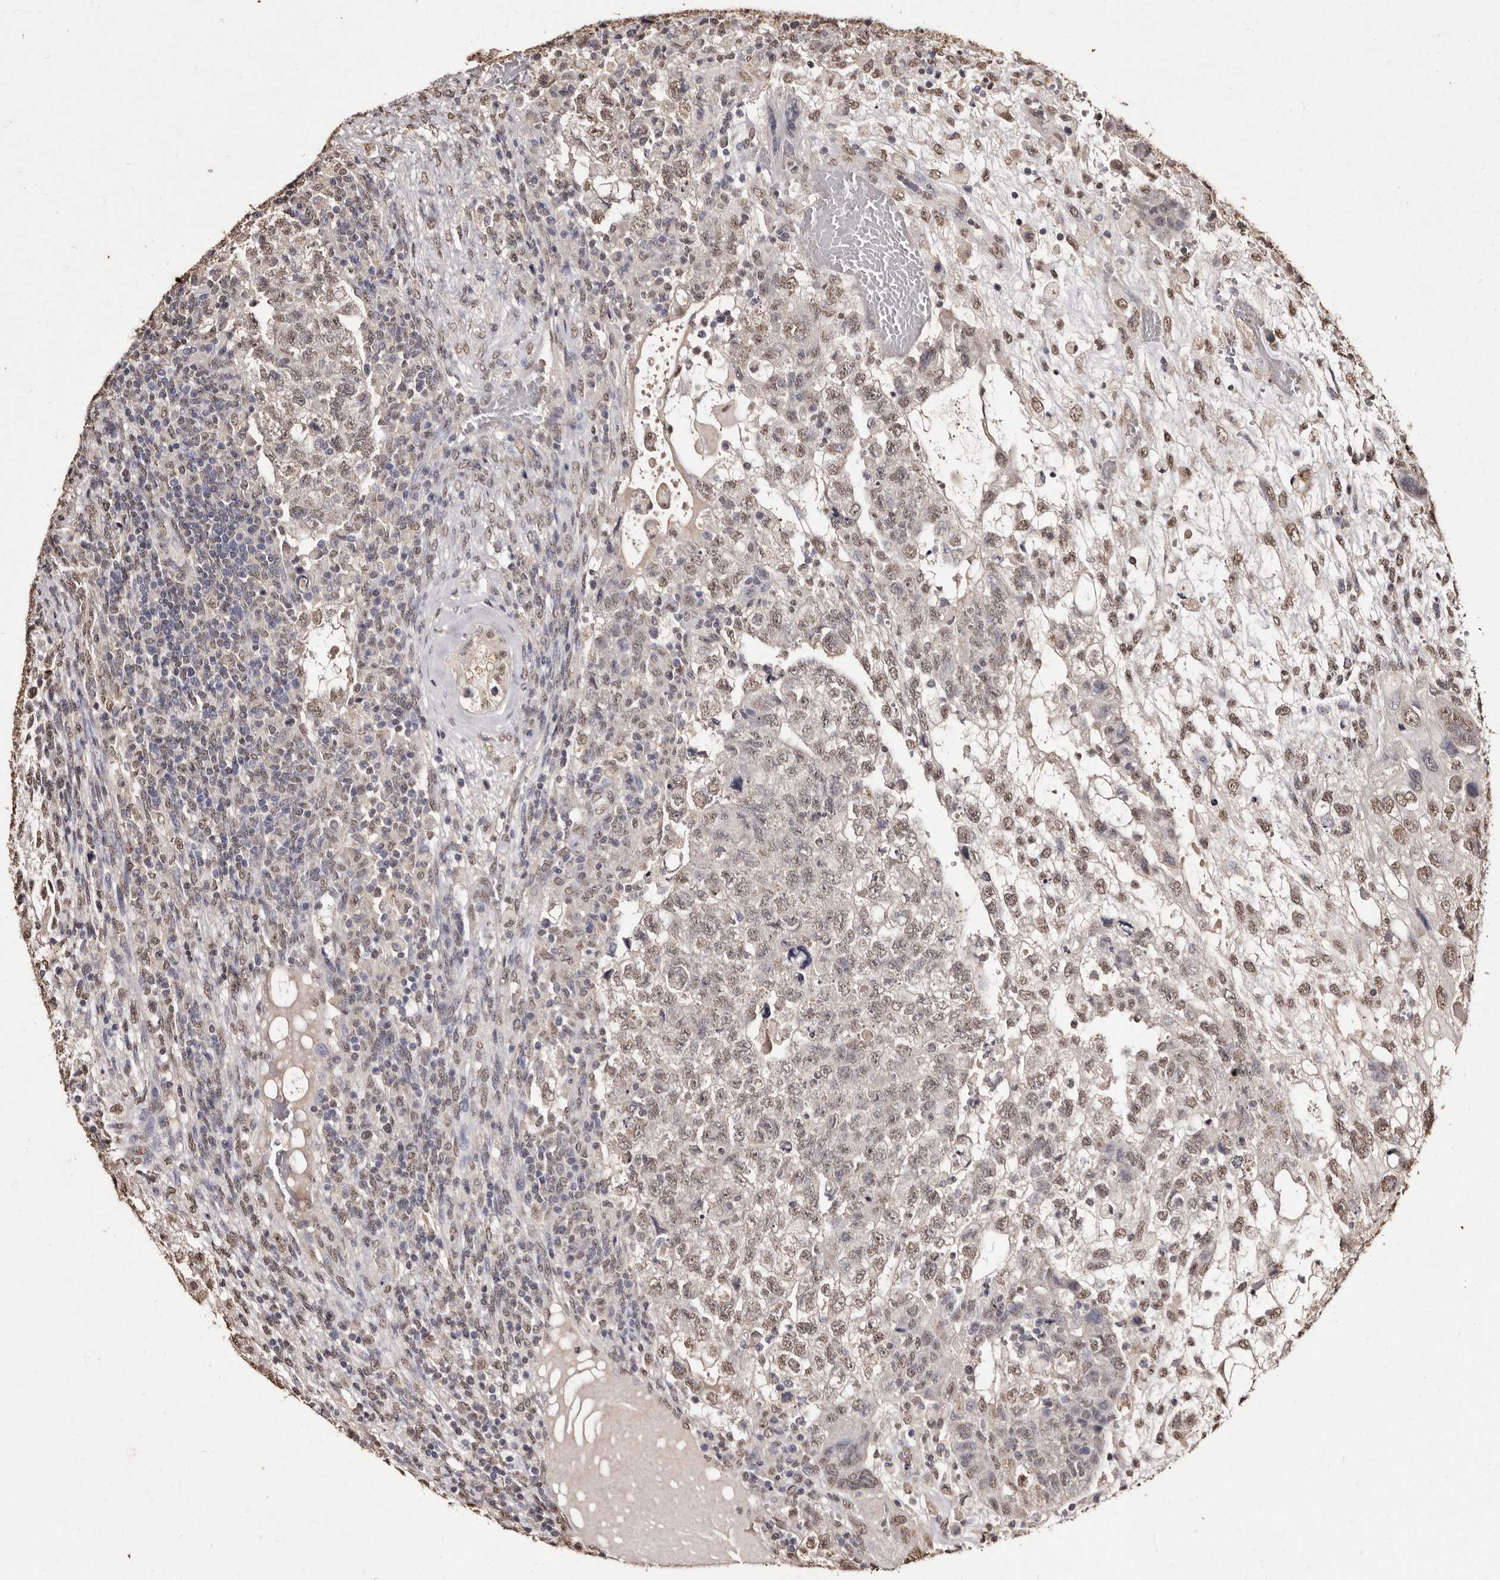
{"staining": {"intensity": "moderate", "quantity": ">75%", "location": "nuclear"}, "tissue": "testis cancer", "cell_type": "Tumor cells", "image_type": "cancer", "snomed": [{"axis": "morphology", "description": "Carcinoma, Embryonal, NOS"}, {"axis": "topography", "description": "Testis"}], "caption": "About >75% of tumor cells in testis embryonal carcinoma reveal moderate nuclear protein positivity as visualized by brown immunohistochemical staining.", "gene": "ERBB4", "patient": {"sex": "male", "age": 36}}